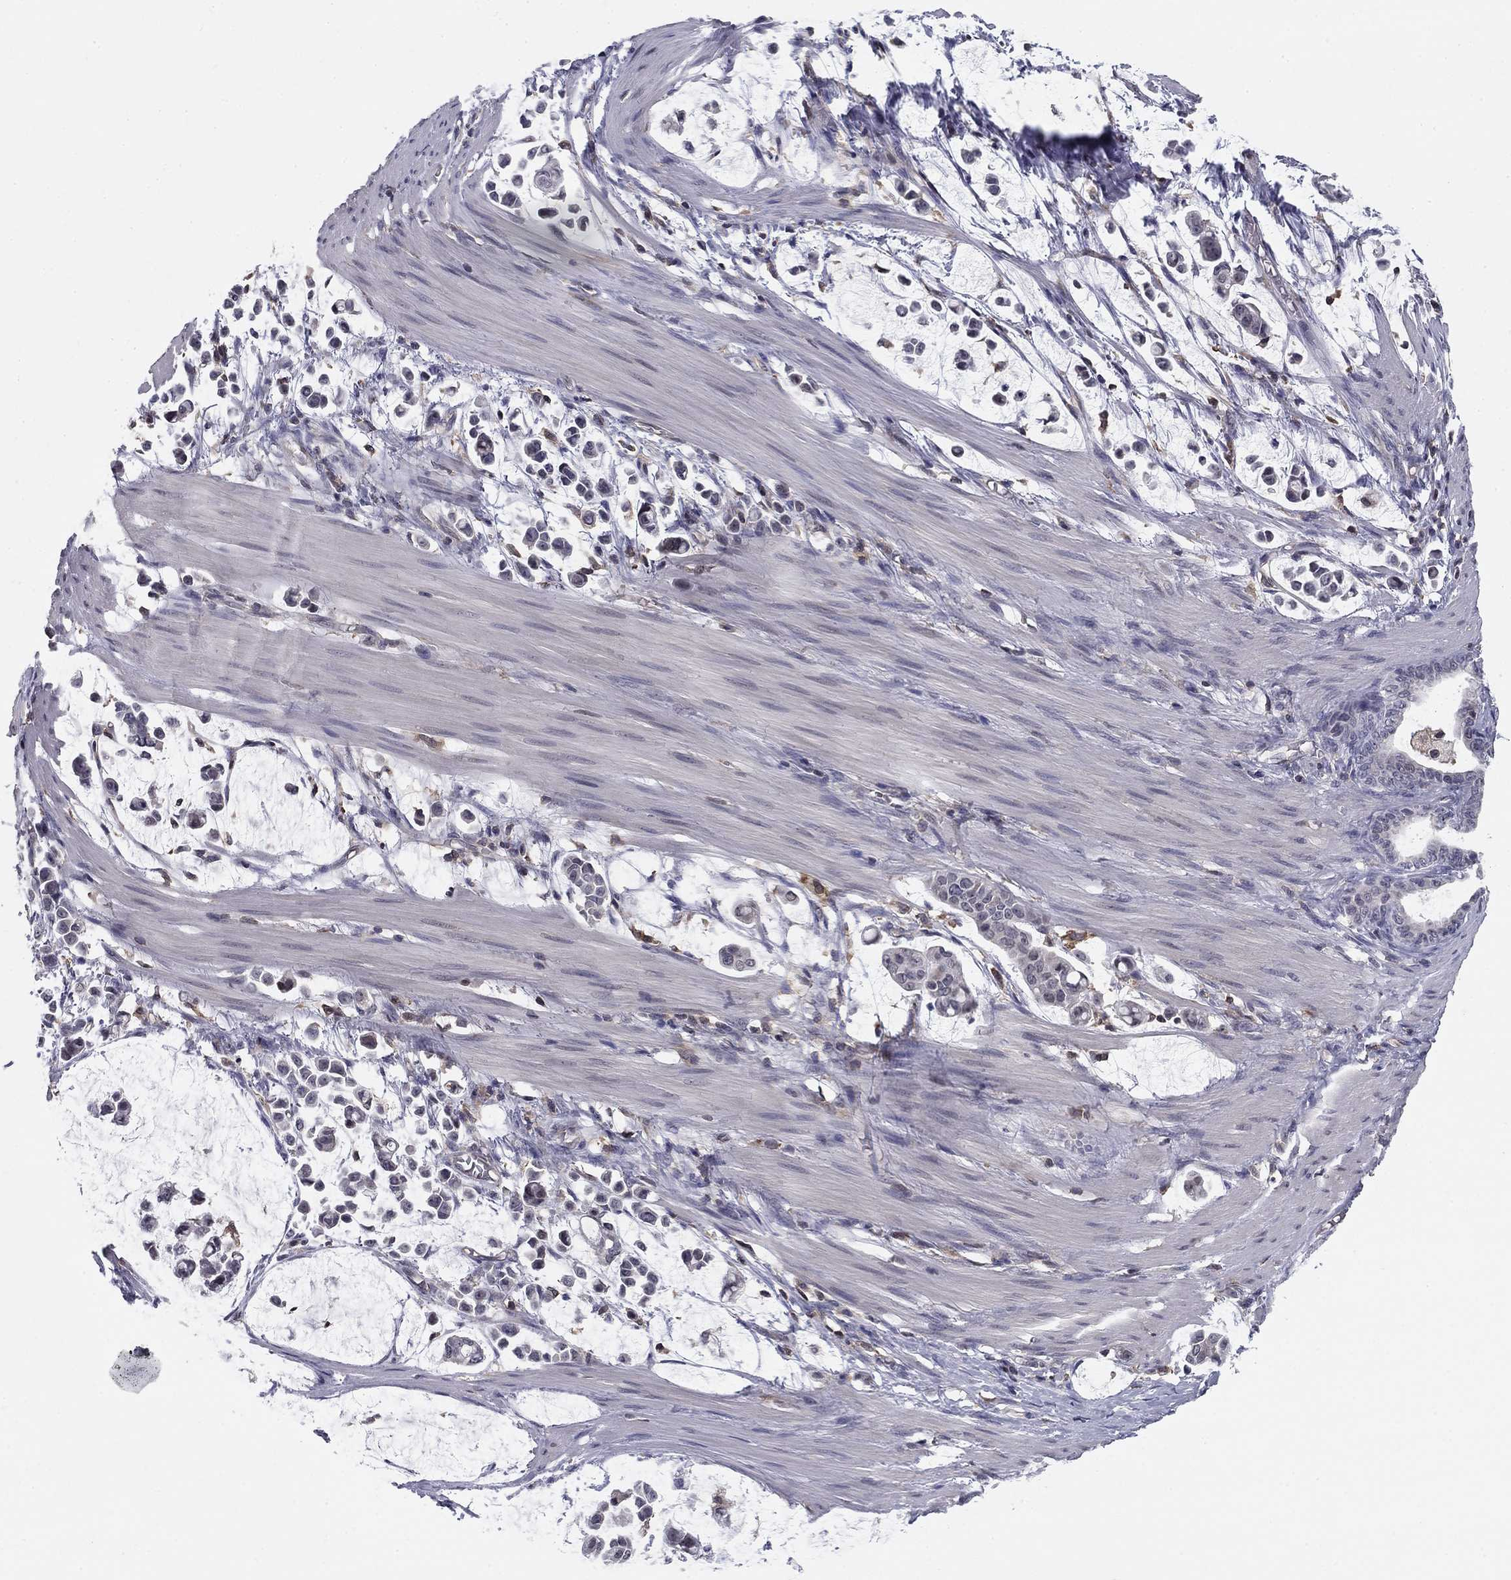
{"staining": {"intensity": "negative", "quantity": "none", "location": "none"}, "tissue": "stomach cancer", "cell_type": "Tumor cells", "image_type": "cancer", "snomed": [{"axis": "morphology", "description": "Adenocarcinoma, NOS"}, {"axis": "topography", "description": "Stomach"}], "caption": "Protein analysis of stomach cancer shows no significant staining in tumor cells.", "gene": "PLCB2", "patient": {"sex": "male", "age": 82}}